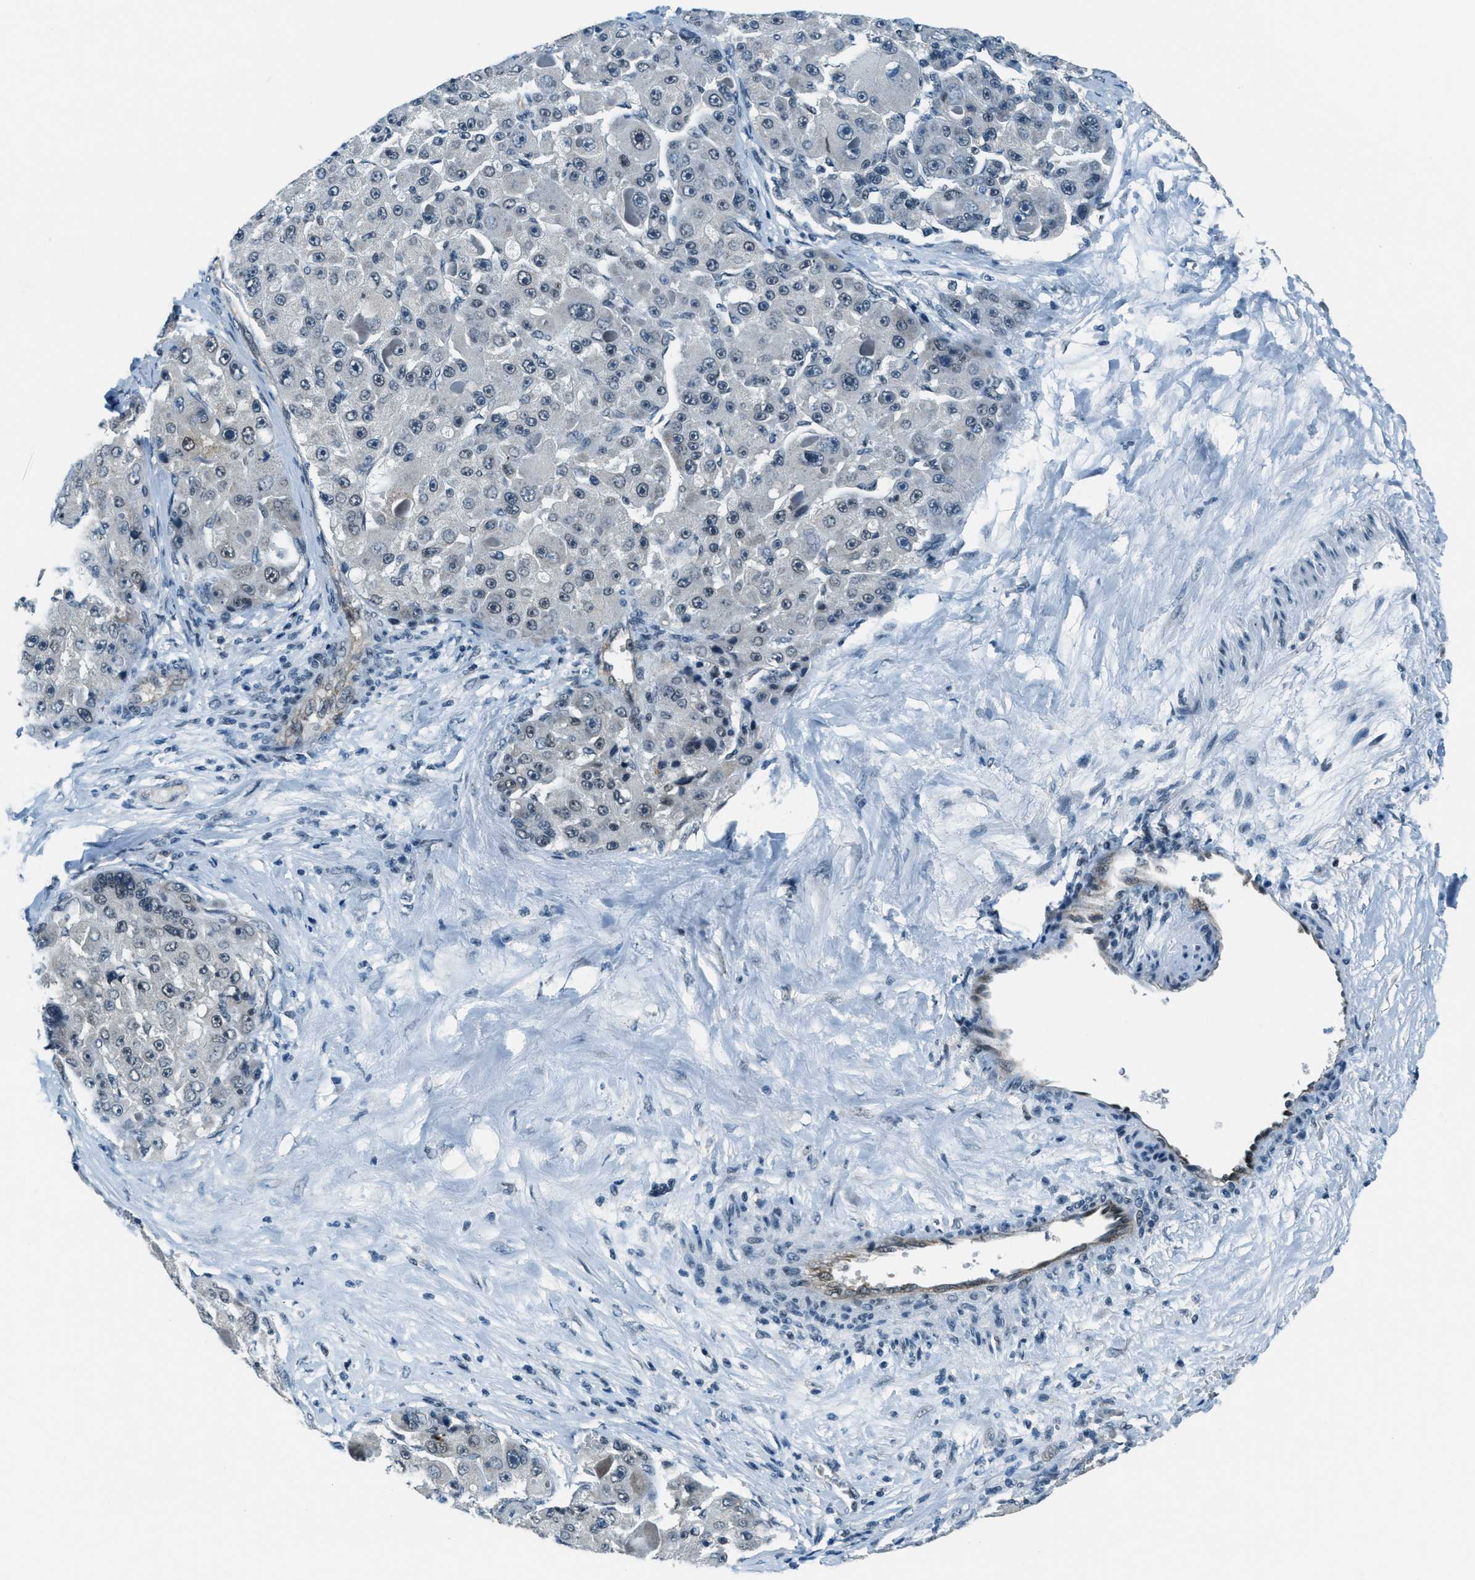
{"staining": {"intensity": "negative", "quantity": "none", "location": "none"}, "tissue": "liver cancer", "cell_type": "Tumor cells", "image_type": "cancer", "snomed": [{"axis": "morphology", "description": "Carcinoma, Hepatocellular, NOS"}, {"axis": "topography", "description": "Liver"}], "caption": "IHC of liver cancer (hepatocellular carcinoma) displays no expression in tumor cells. (DAB IHC, high magnification).", "gene": "KLF6", "patient": {"sex": "male", "age": 76}}